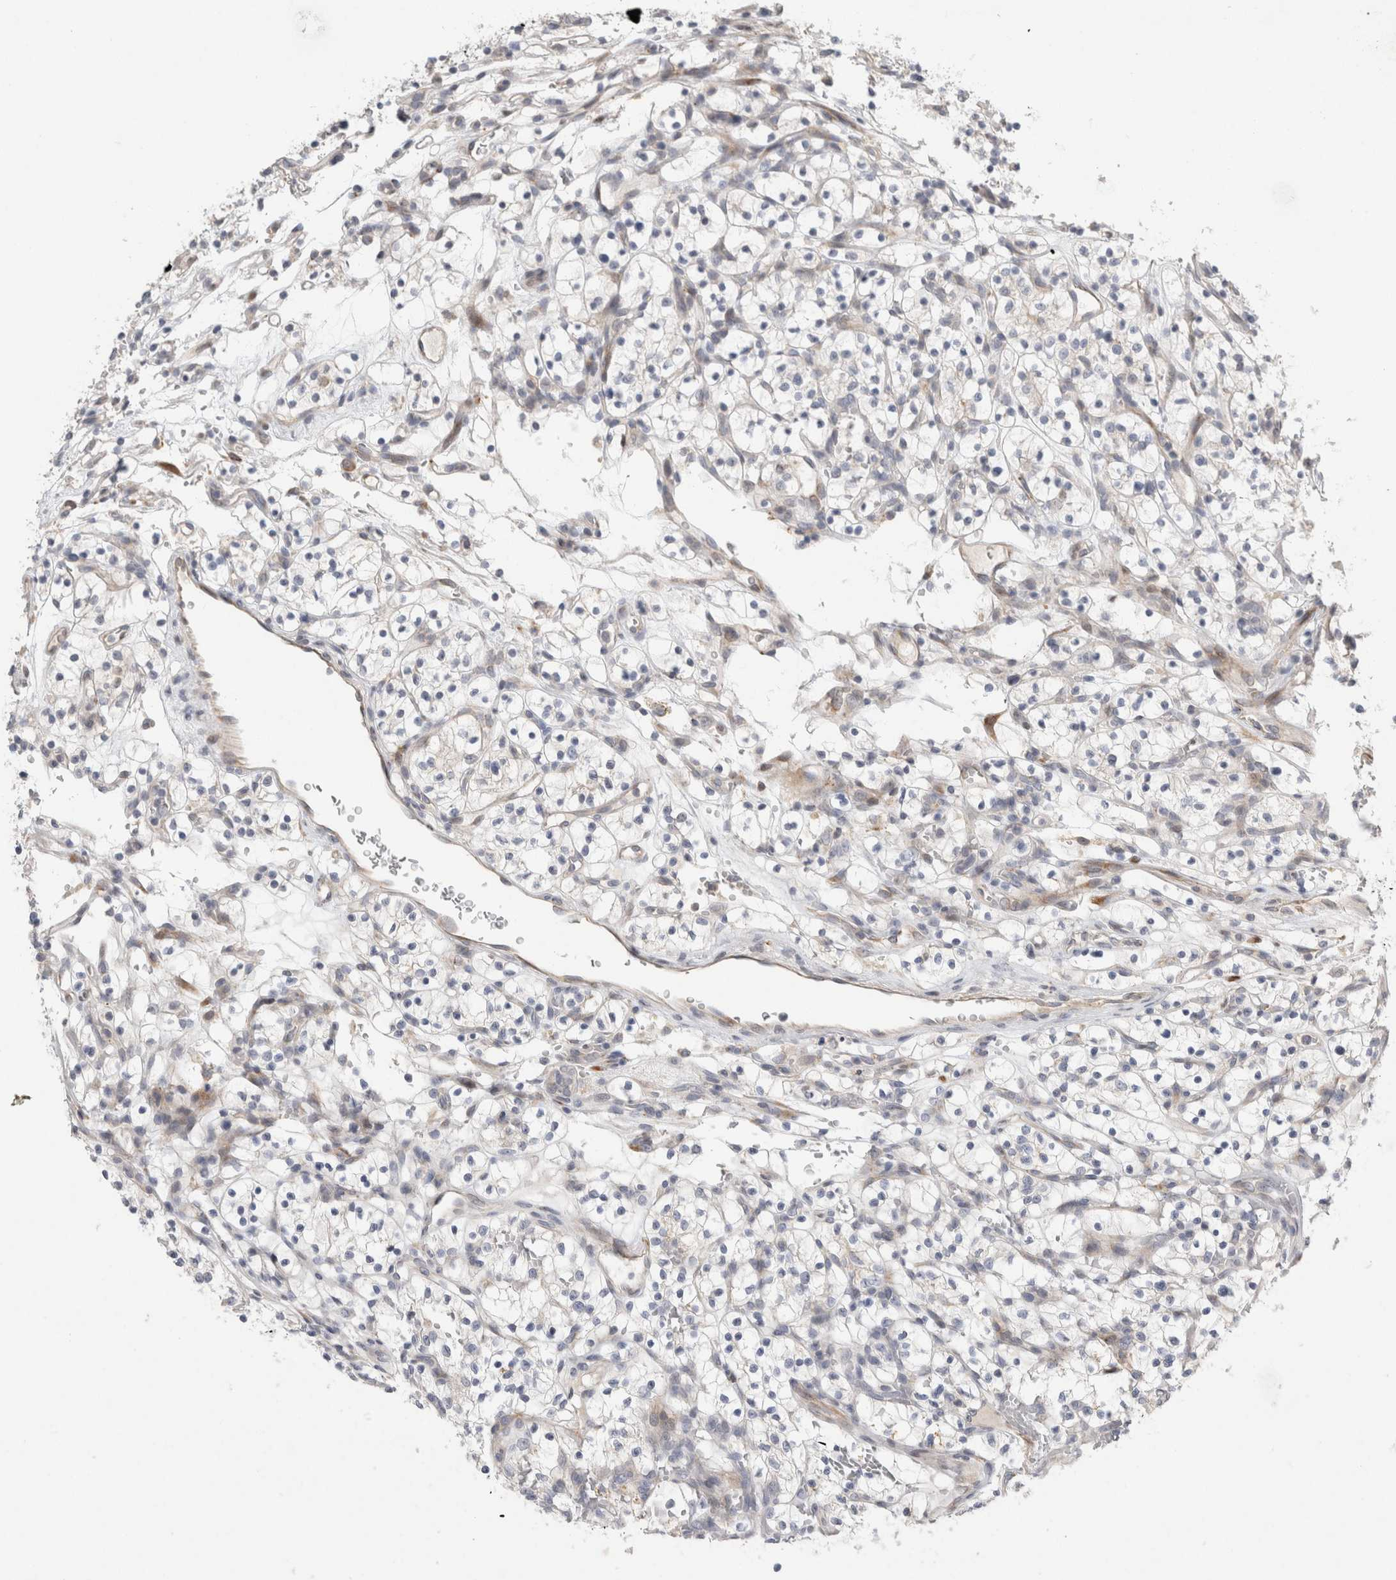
{"staining": {"intensity": "negative", "quantity": "none", "location": "none"}, "tissue": "renal cancer", "cell_type": "Tumor cells", "image_type": "cancer", "snomed": [{"axis": "morphology", "description": "Adenocarcinoma, NOS"}, {"axis": "topography", "description": "Kidney"}], "caption": "IHC micrograph of human adenocarcinoma (renal) stained for a protein (brown), which displays no staining in tumor cells.", "gene": "TRMT9B", "patient": {"sex": "female", "age": 57}}